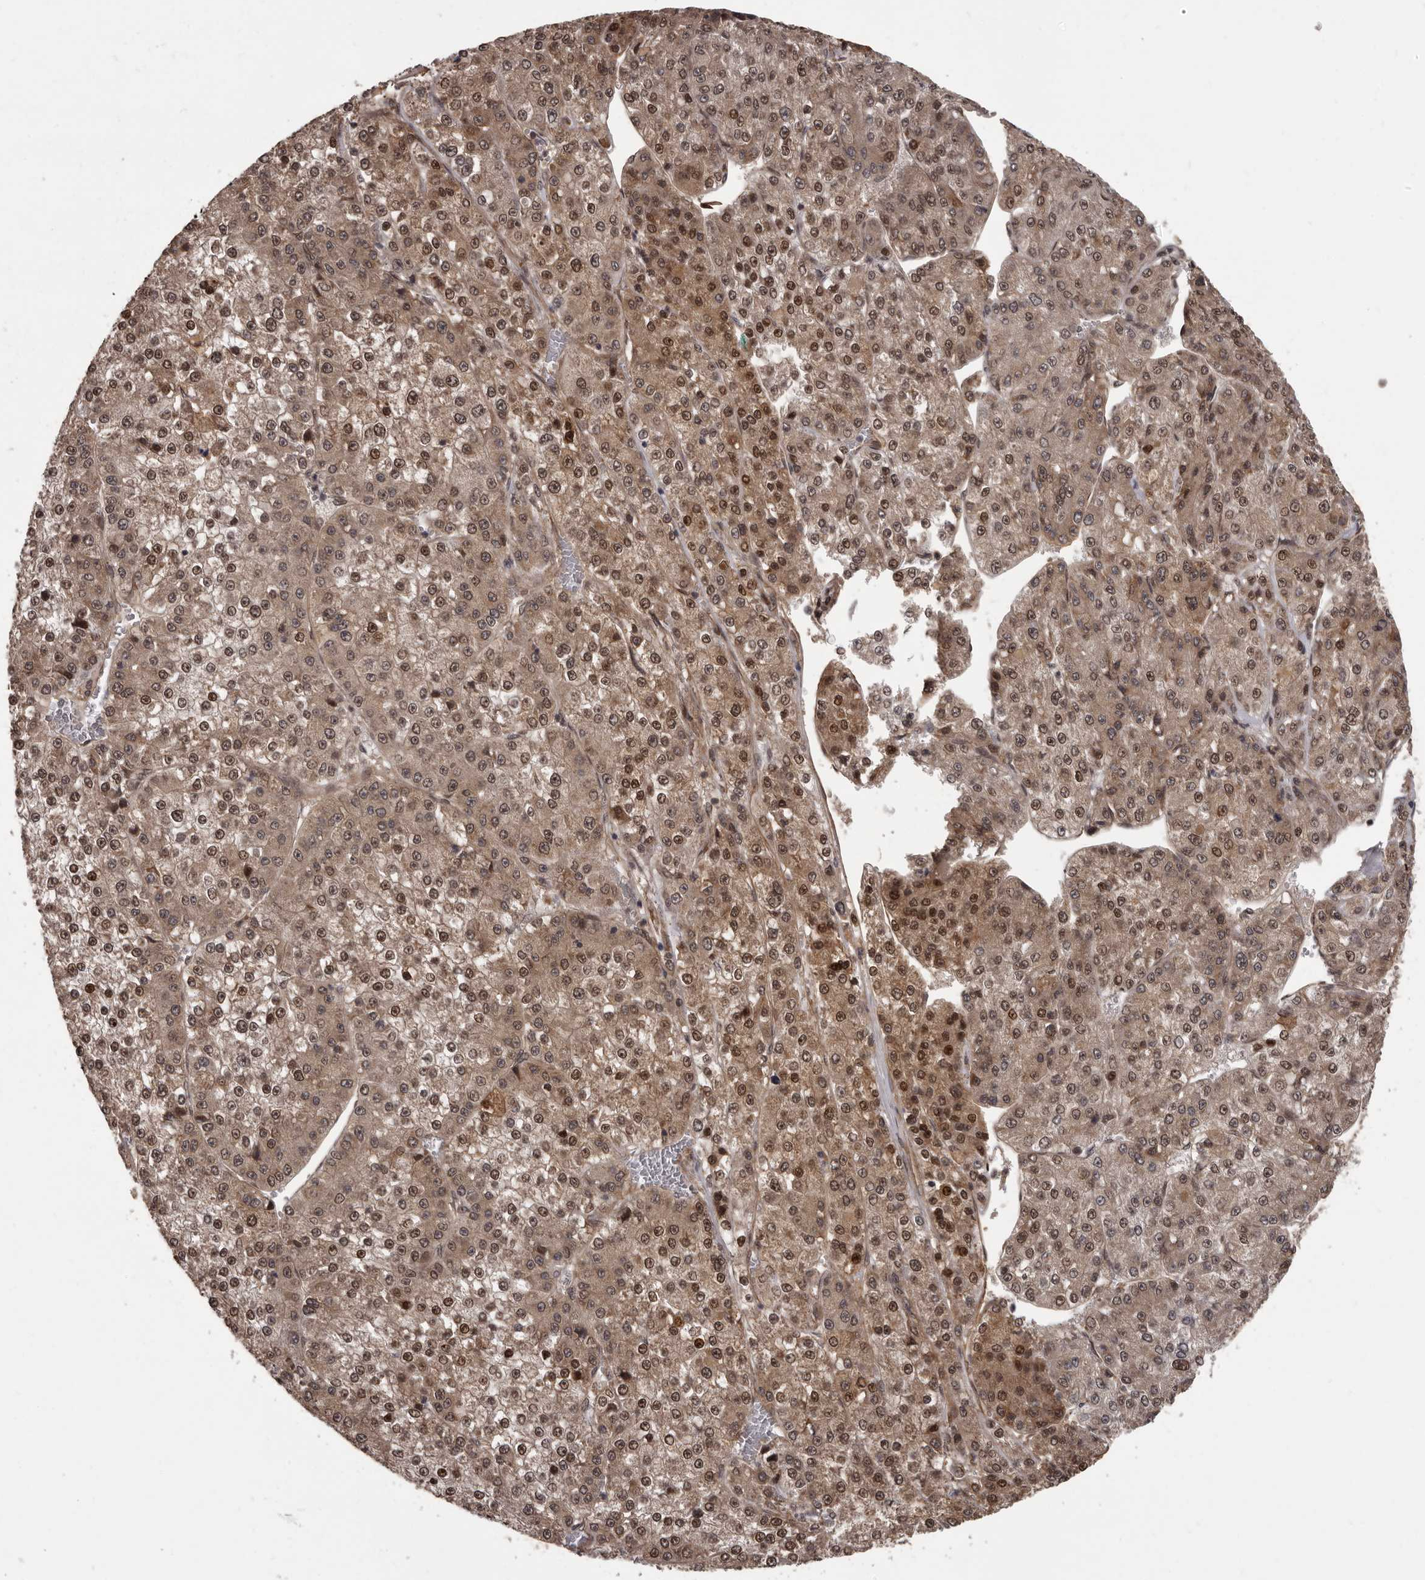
{"staining": {"intensity": "strong", "quantity": "25%-75%", "location": "cytoplasmic/membranous,nuclear"}, "tissue": "liver cancer", "cell_type": "Tumor cells", "image_type": "cancer", "snomed": [{"axis": "morphology", "description": "Carcinoma, Hepatocellular, NOS"}, {"axis": "topography", "description": "Liver"}], "caption": "The image exhibits immunohistochemical staining of liver cancer (hepatocellular carcinoma). There is strong cytoplasmic/membranous and nuclear expression is appreciated in about 25%-75% of tumor cells.", "gene": "SLITRK6", "patient": {"sex": "female", "age": 73}}